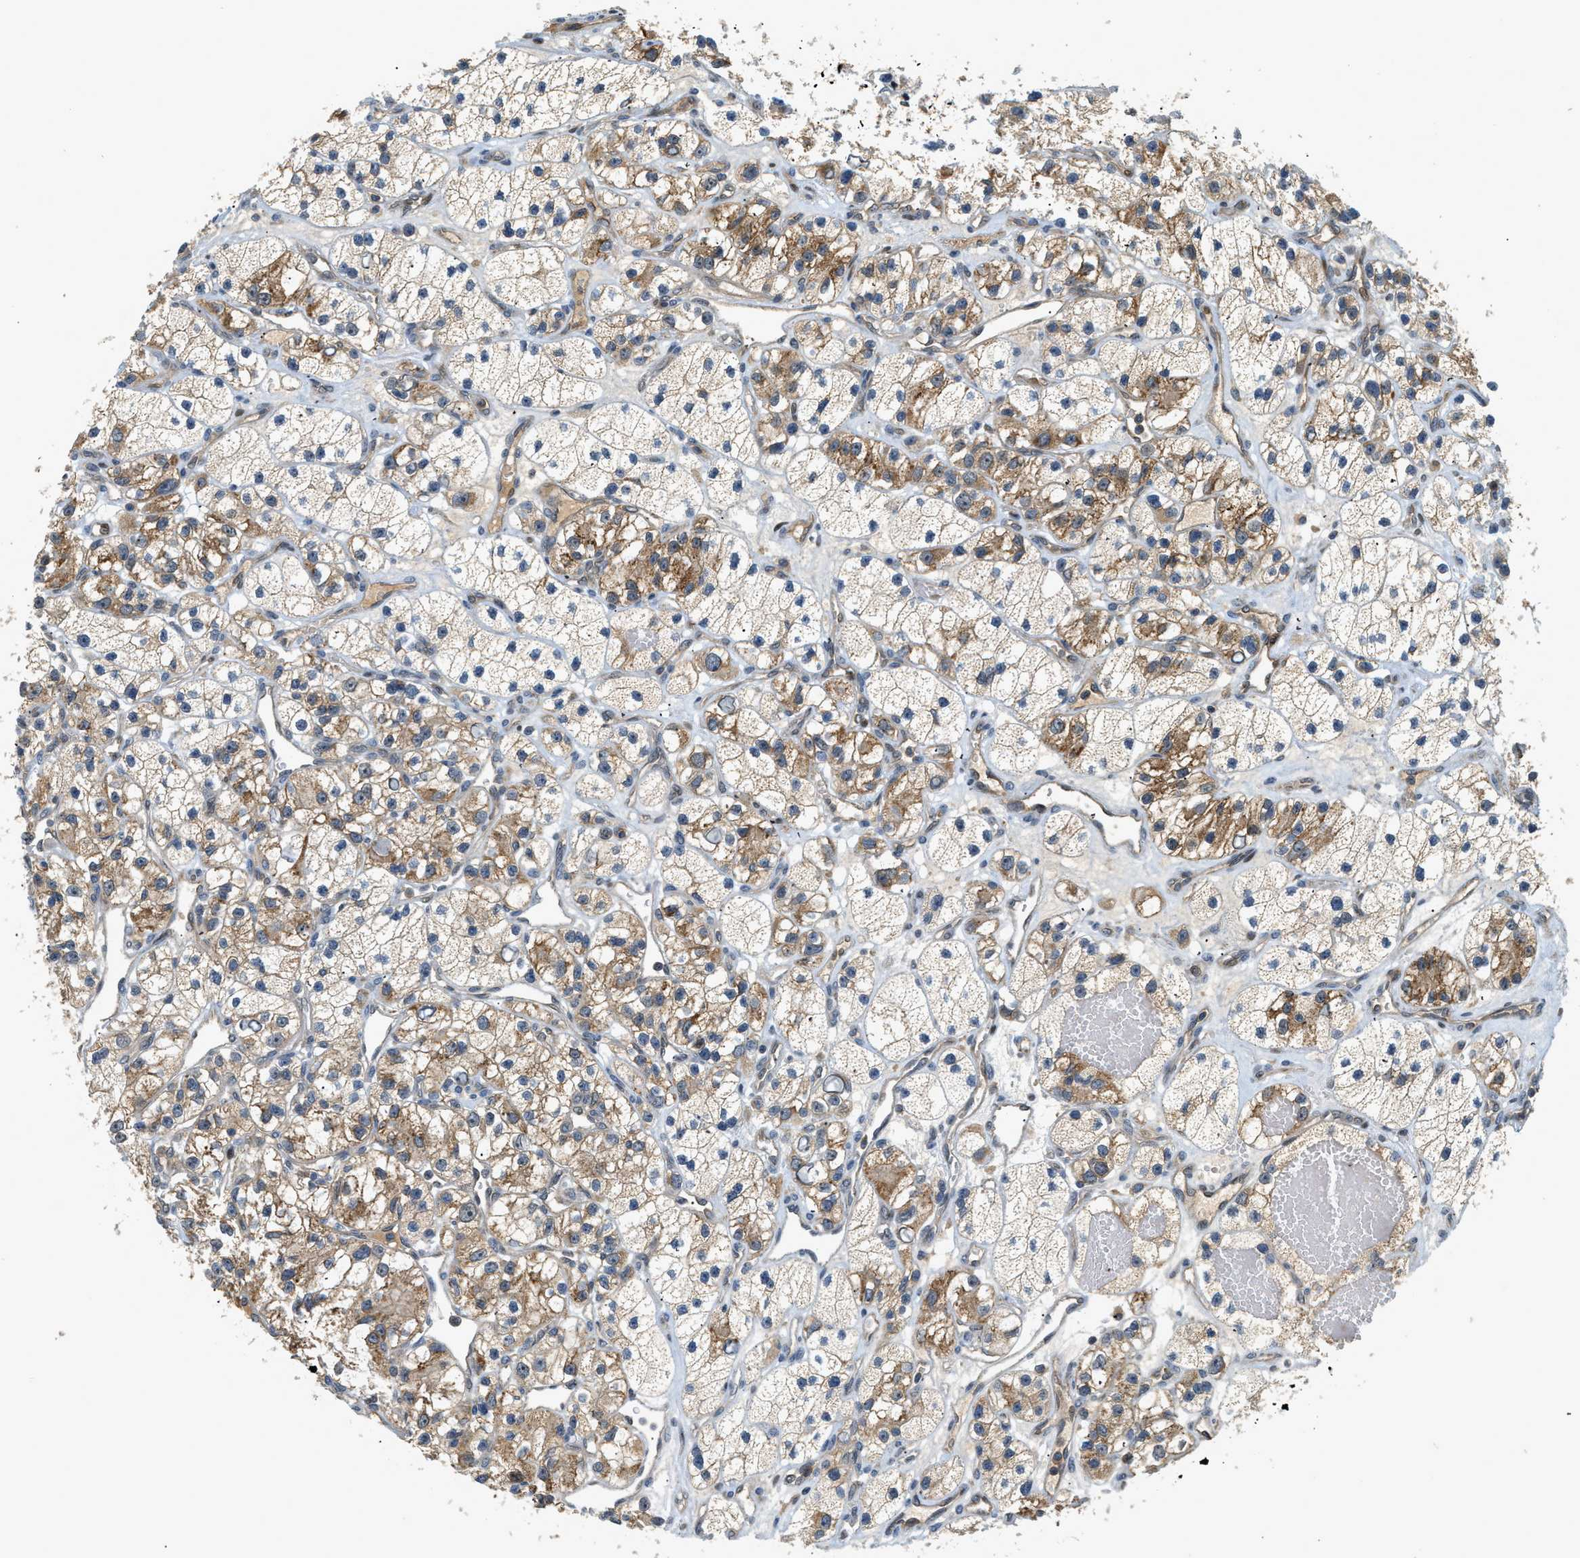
{"staining": {"intensity": "moderate", "quantity": "25%-75%", "location": "cytoplasmic/membranous"}, "tissue": "renal cancer", "cell_type": "Tumor cells", "image_type": "cancer", "snomed": [{"axis": "morphology", "description": "Adenocarcinoma, NOS"}, {"axis": "topography", "description": "Kidney"}], "caption": "Protein staining of renal adenocarcinoma tissue demonstrates moderate cytoplasmic/membranous positivity in approximately 25%-75% of tumor cells. (DAB = brown stain, brightfield microscopy at high magnification).", "gene": "TRAPPC14", "patient": {"sex": "female", "age": 57}}